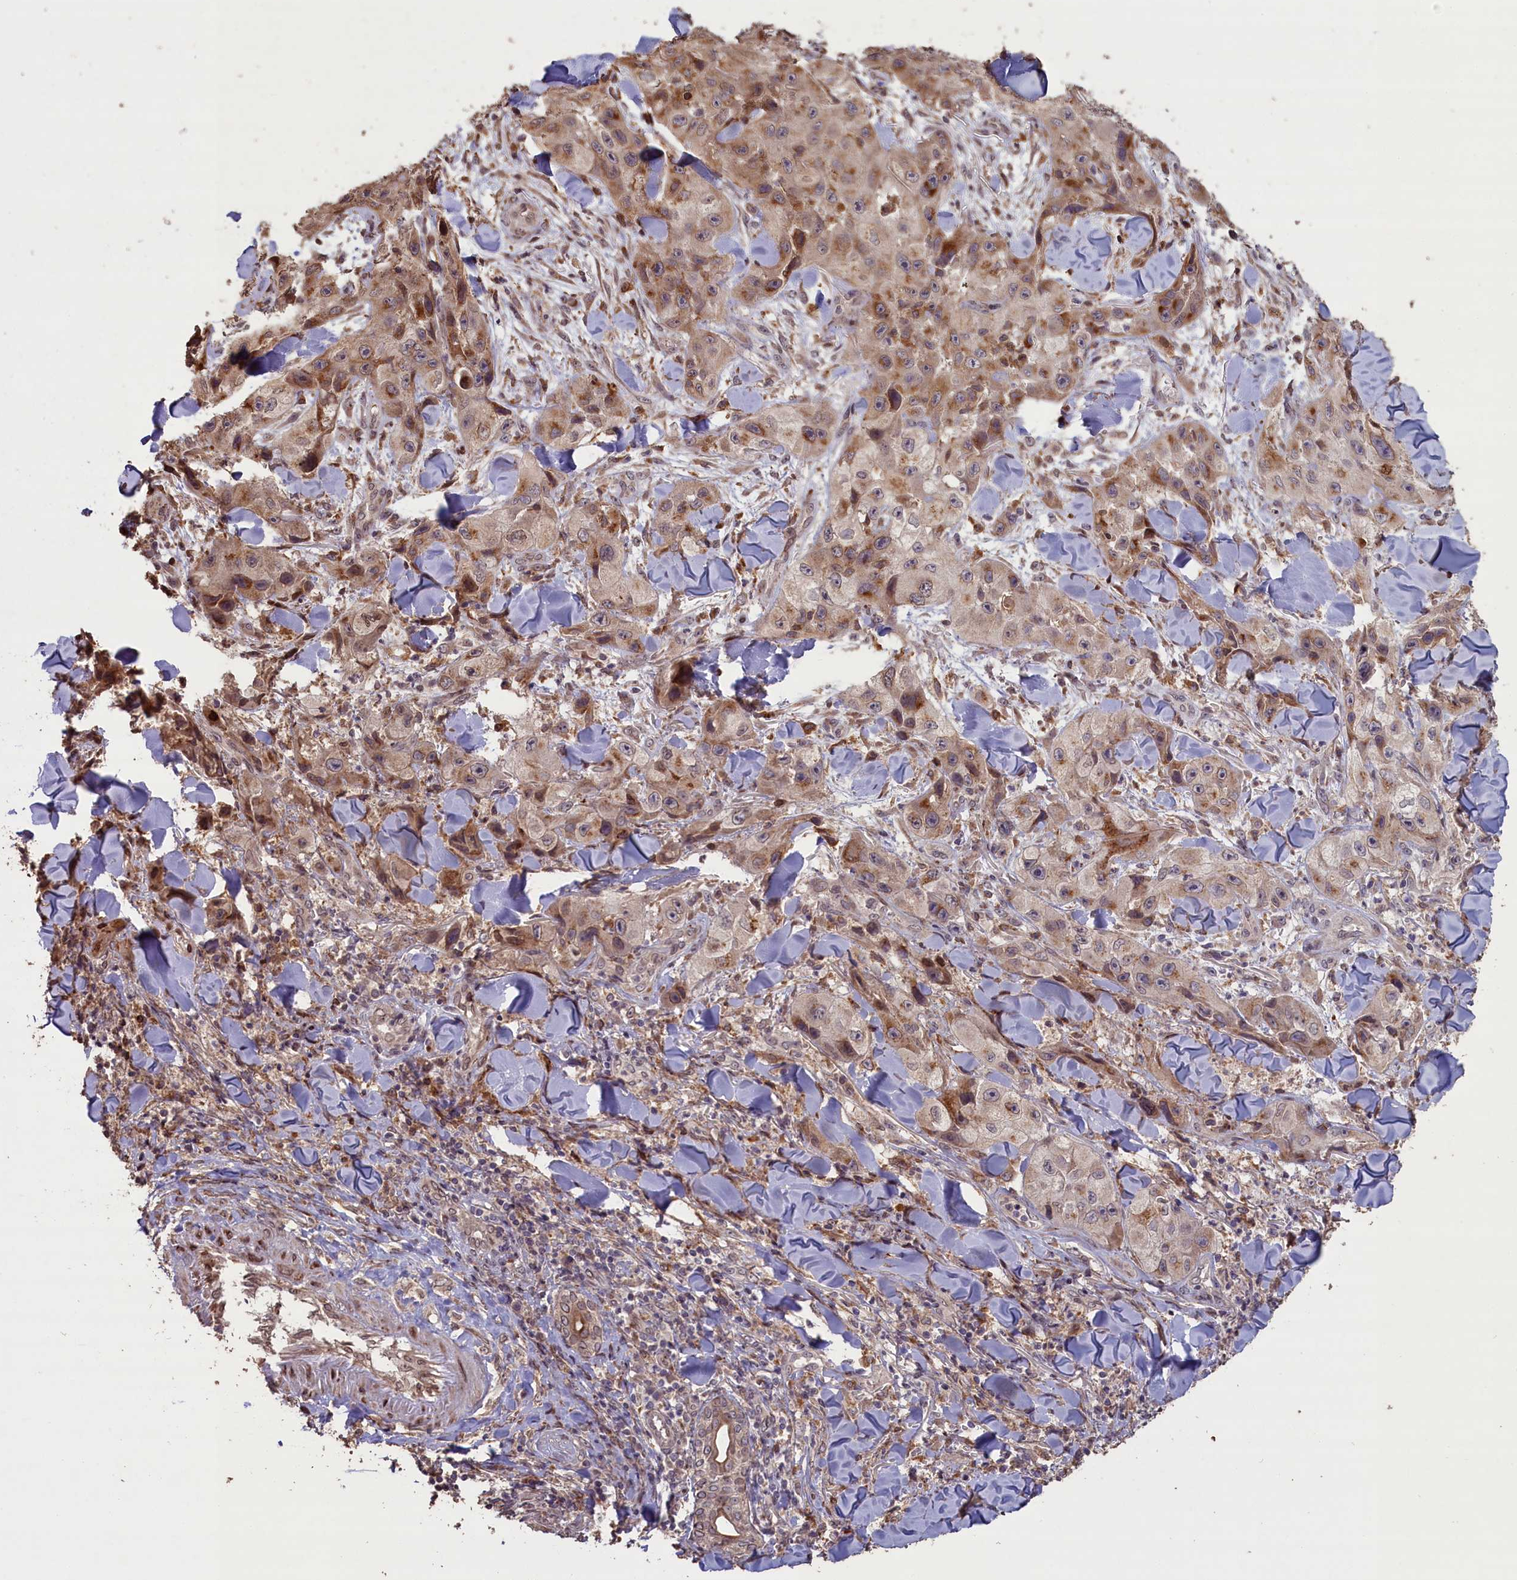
{"staining": {"intensity": "moderate", "quantity": "25%-75%", "location": "cytoplasmic/membranous"}, "tissue": "skin cancer", "cell_type": "Tumor cells", "image_type": "cancer", "snomed": [{"axis": "morphology", "description": "Squamous cell carcinoma, NOS"}, {"axis": "topography", "description": "Skin"}, {"axis": "topography", "description": "Subcutis"}], "caption": "Immunohistochemistry (IHC) (DAB) staining of human skin cancer shows moderate cytoplasmic/membranous protein positivity in approximately 25%-75% of tumor cells. (DAB (3,3'-diaminobenzidine) IHC, brown staining for protein, blue staining for nuclei).", "gene": "SLC38A7", "patient": {"sex": "male", "age": 73}}